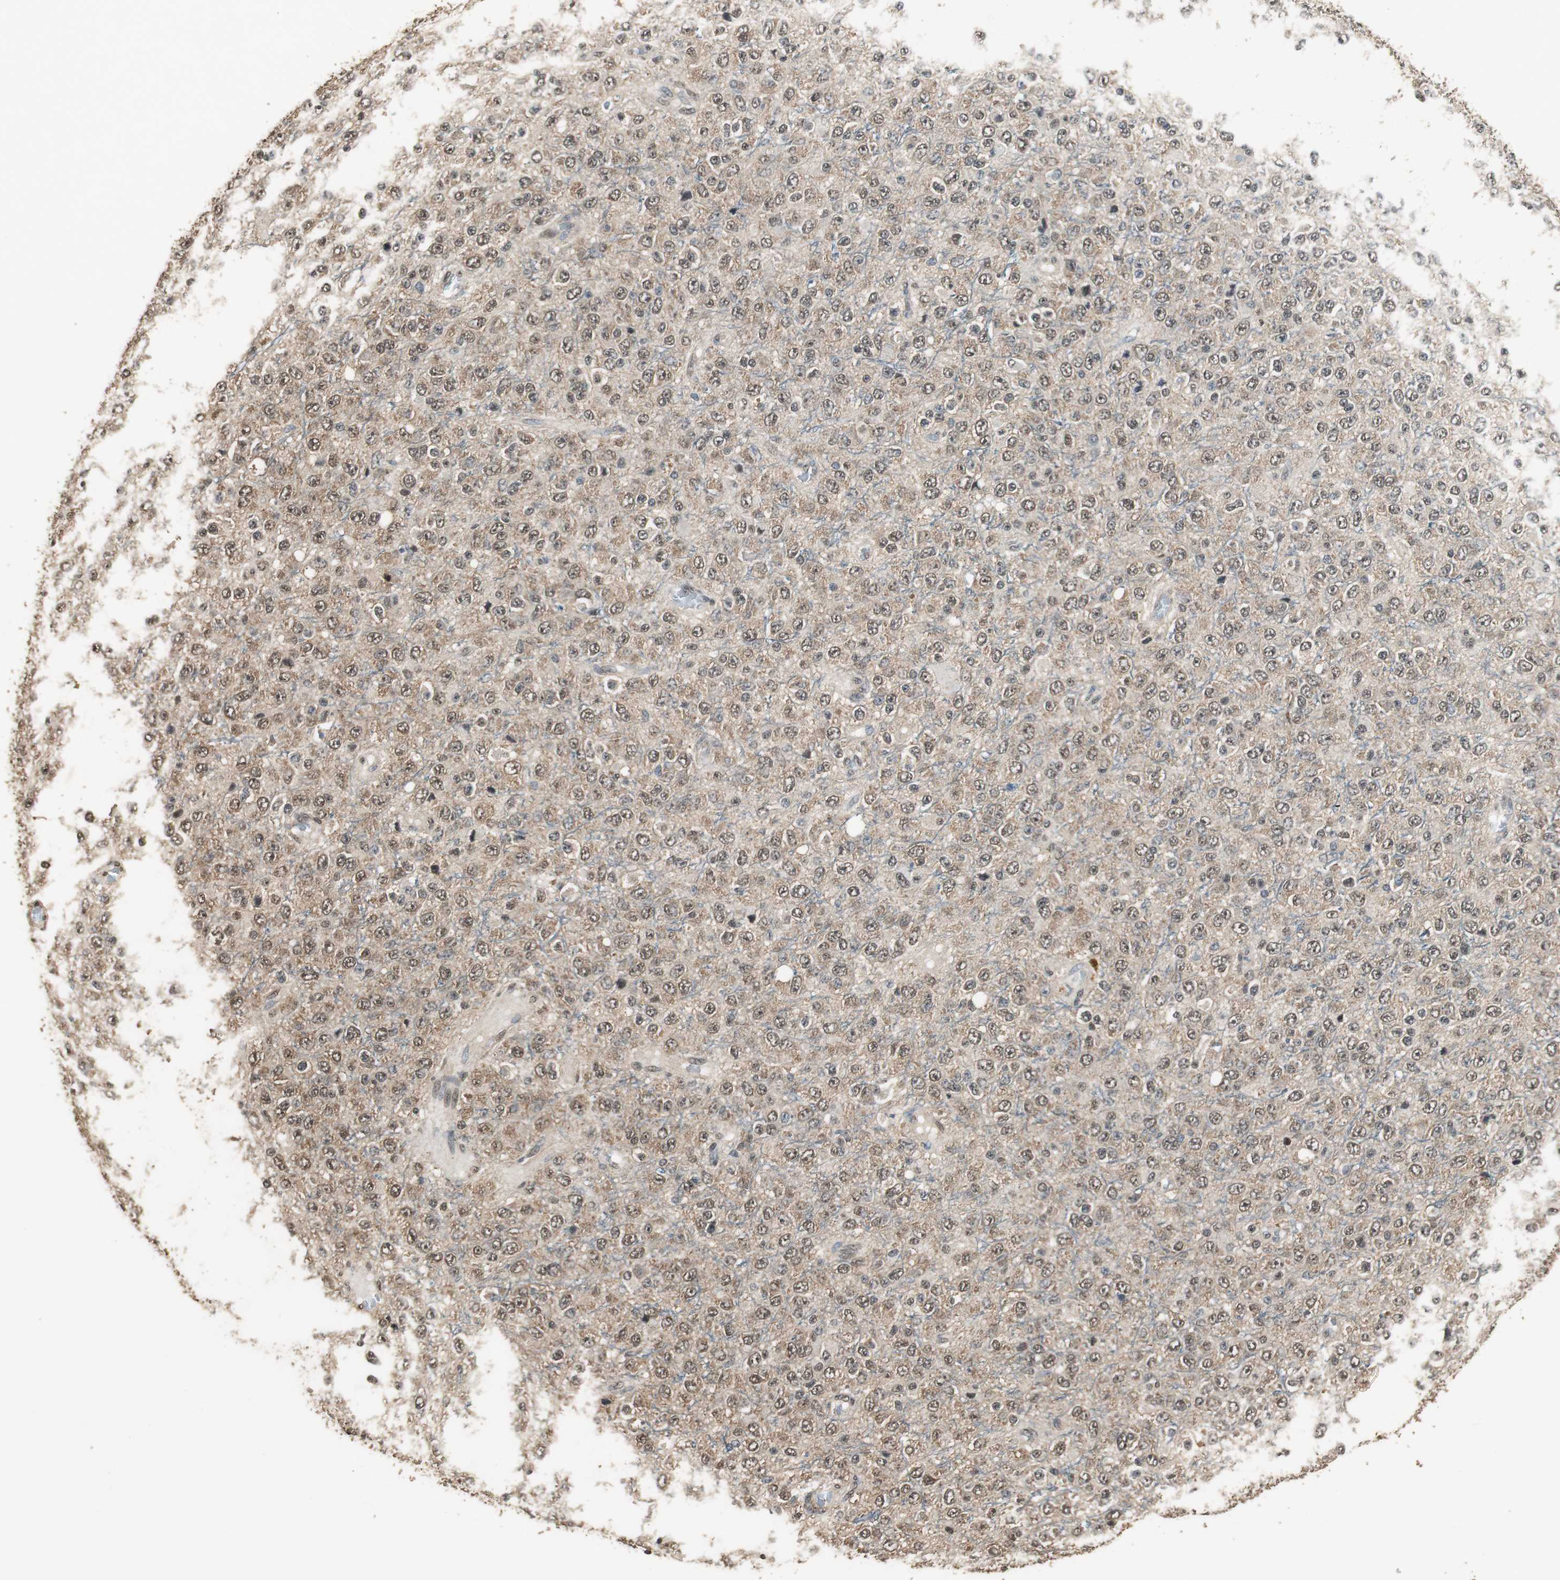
{"staining": {"intensity": "moderate", "quantity": ">75%", "location": "cytoplasmic/membranous,nuclear"}, "tissue": "glioma", "cell_type": "Tumor cells", "image_type": "cancer", "snomed": [{"axis": "morphology", "description": "Glioma, malignant, High grade"}, {"axis": "topography", "description": "pancreas cauda"}], "caption": "A histopathology image of human high-grade glioma (malignant) stained for a protein exhibits moderate cytoplasmic/membranous and nuclear brown staining in tumor cells.", "gene": "PPP1R13B", "patient": {"sex": "male", "age": 60}}